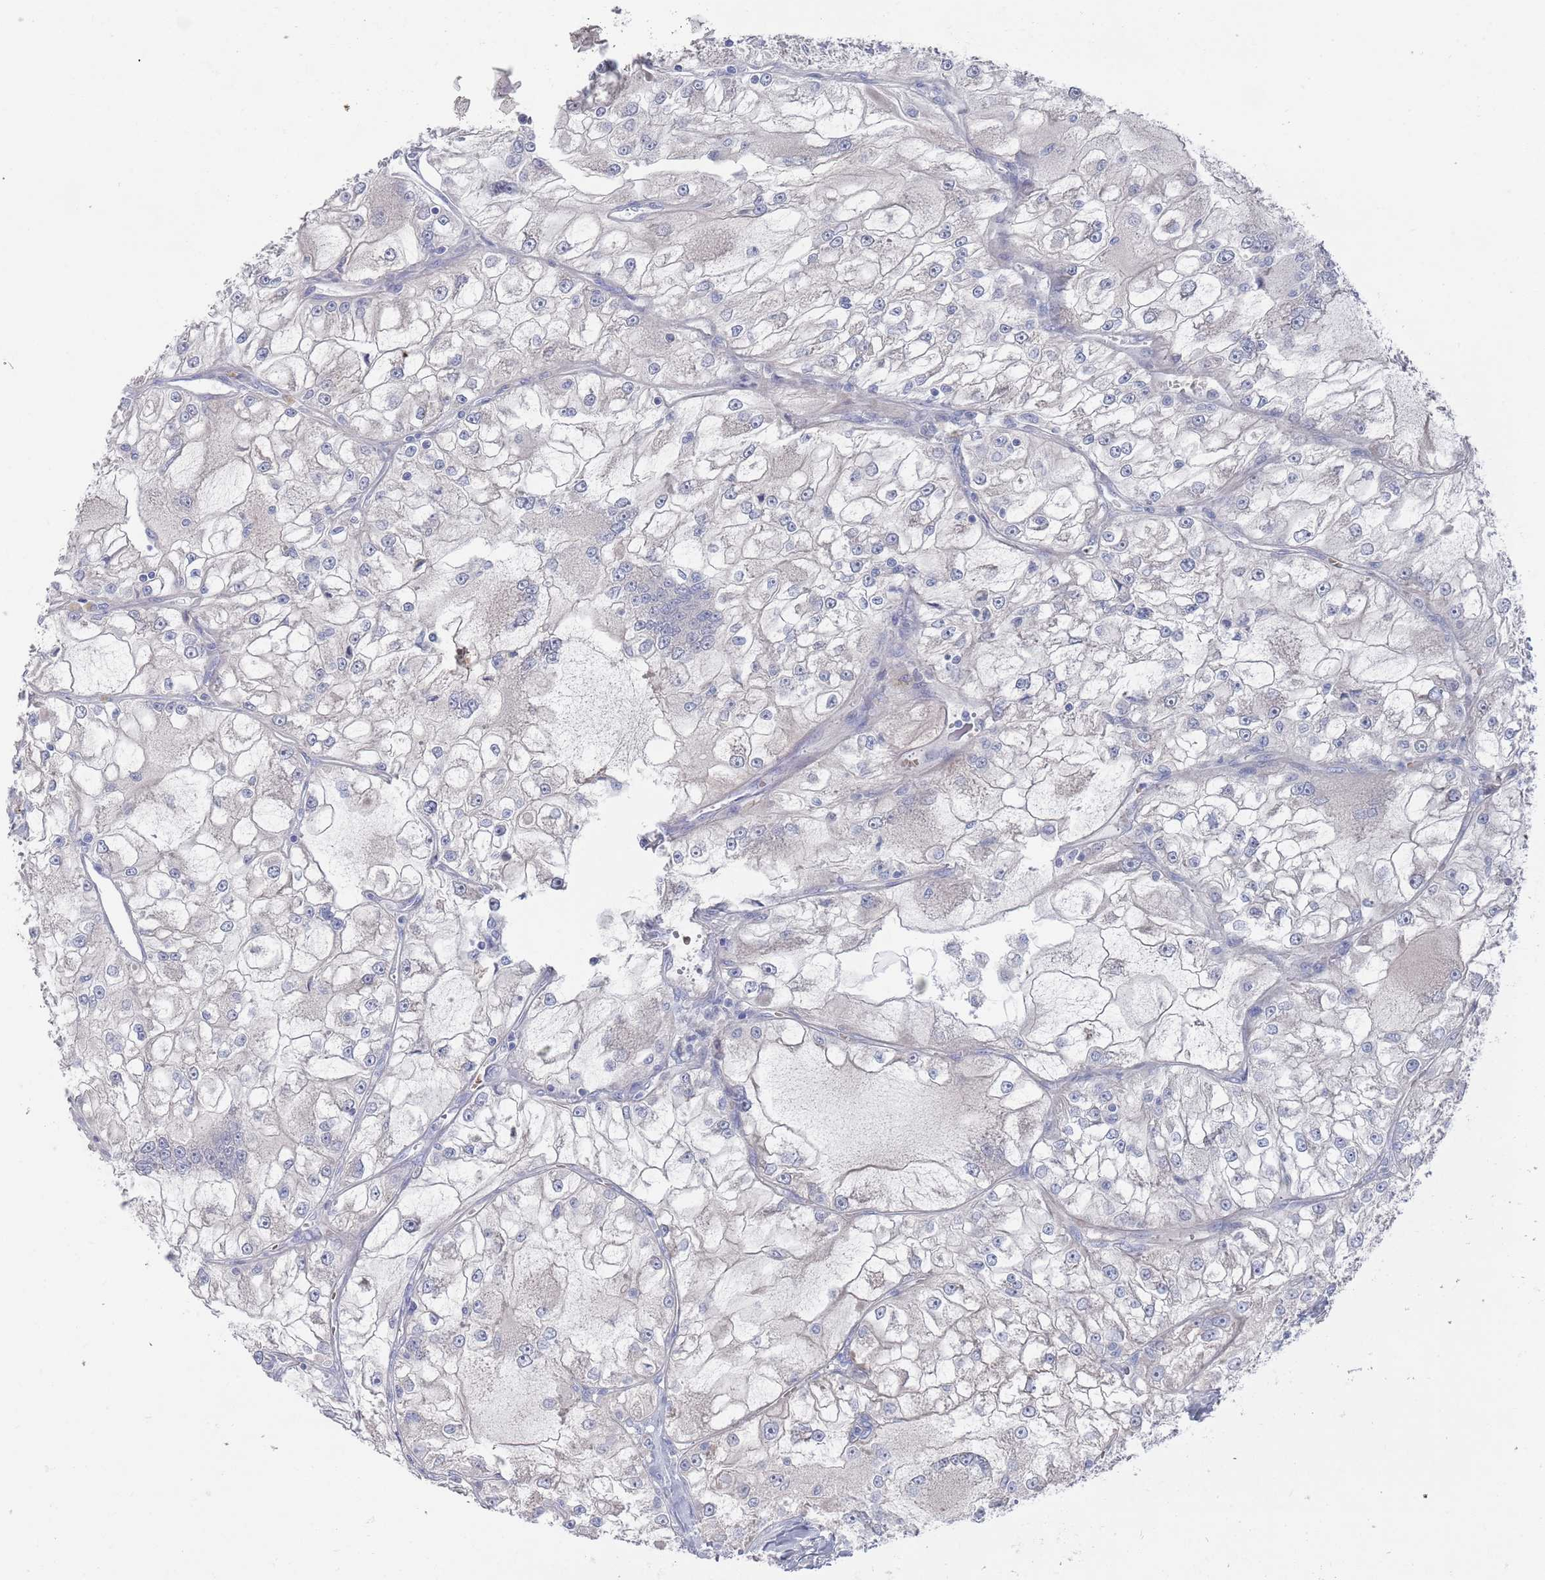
{"staining": {"intensity": "negative", "quantity": "none", "location": "none"}, "tissue": "renal cancer", "cell_type": "Tumor cells", "image_type": "cancer", "snomed": [{"axis": "morphology", "description": "Adenocarcinoma, NOS"}, {"axis": "topography", "description": "Kidney"}], "caption": "This is an immunohistochemistry histopathology image of adenocarcinoma (renal). There is no positivity in tumor cells.", "gene": "TMCO3", "patient": {"sex": "female", "age": 72}}